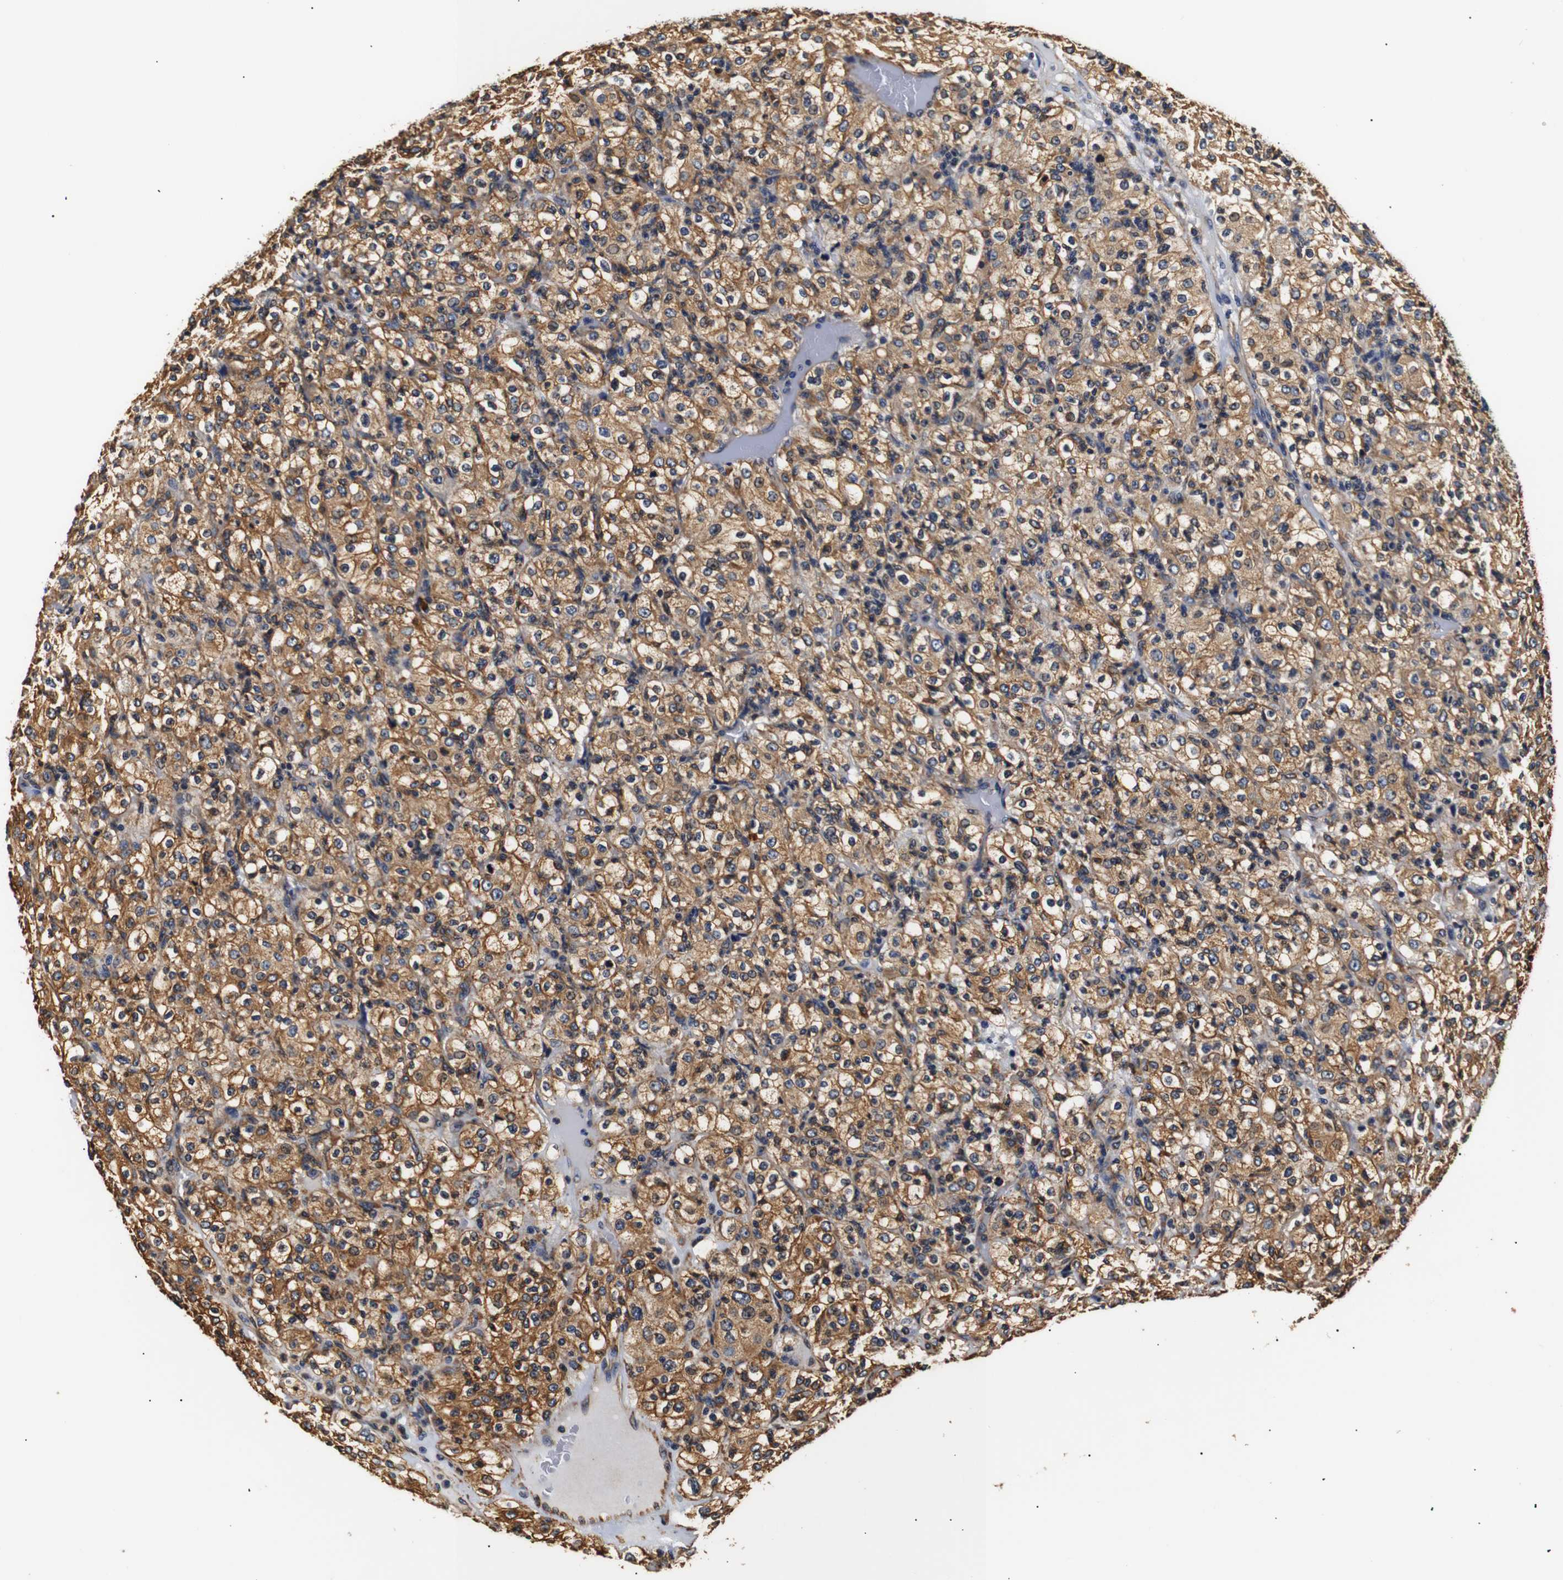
{"staining": {"intensity": "moderate", "quantity": ">75%", "location": "cytoplasmic/membranous"}, "tissue": "renal cancer", "cell_type": "Tumor cells", "image_type": "cancer", "snomed": [{"axis": "morphology", "description": "Normal tissue, NOS"}, {"axis": "morphology", "description": "Adenocarcinoma, NOS"}, {"axis": "topography", "description": "Kidney"}], "caption": "DAB immunohistochemical staining of human adenocarcinoma (renal) exhibits moderate cytoplasmic/membranous protein expression in approximately >75% of tumor cells.", "gene": "HHIP", "patient": {"sex": "female", "age": 72}}